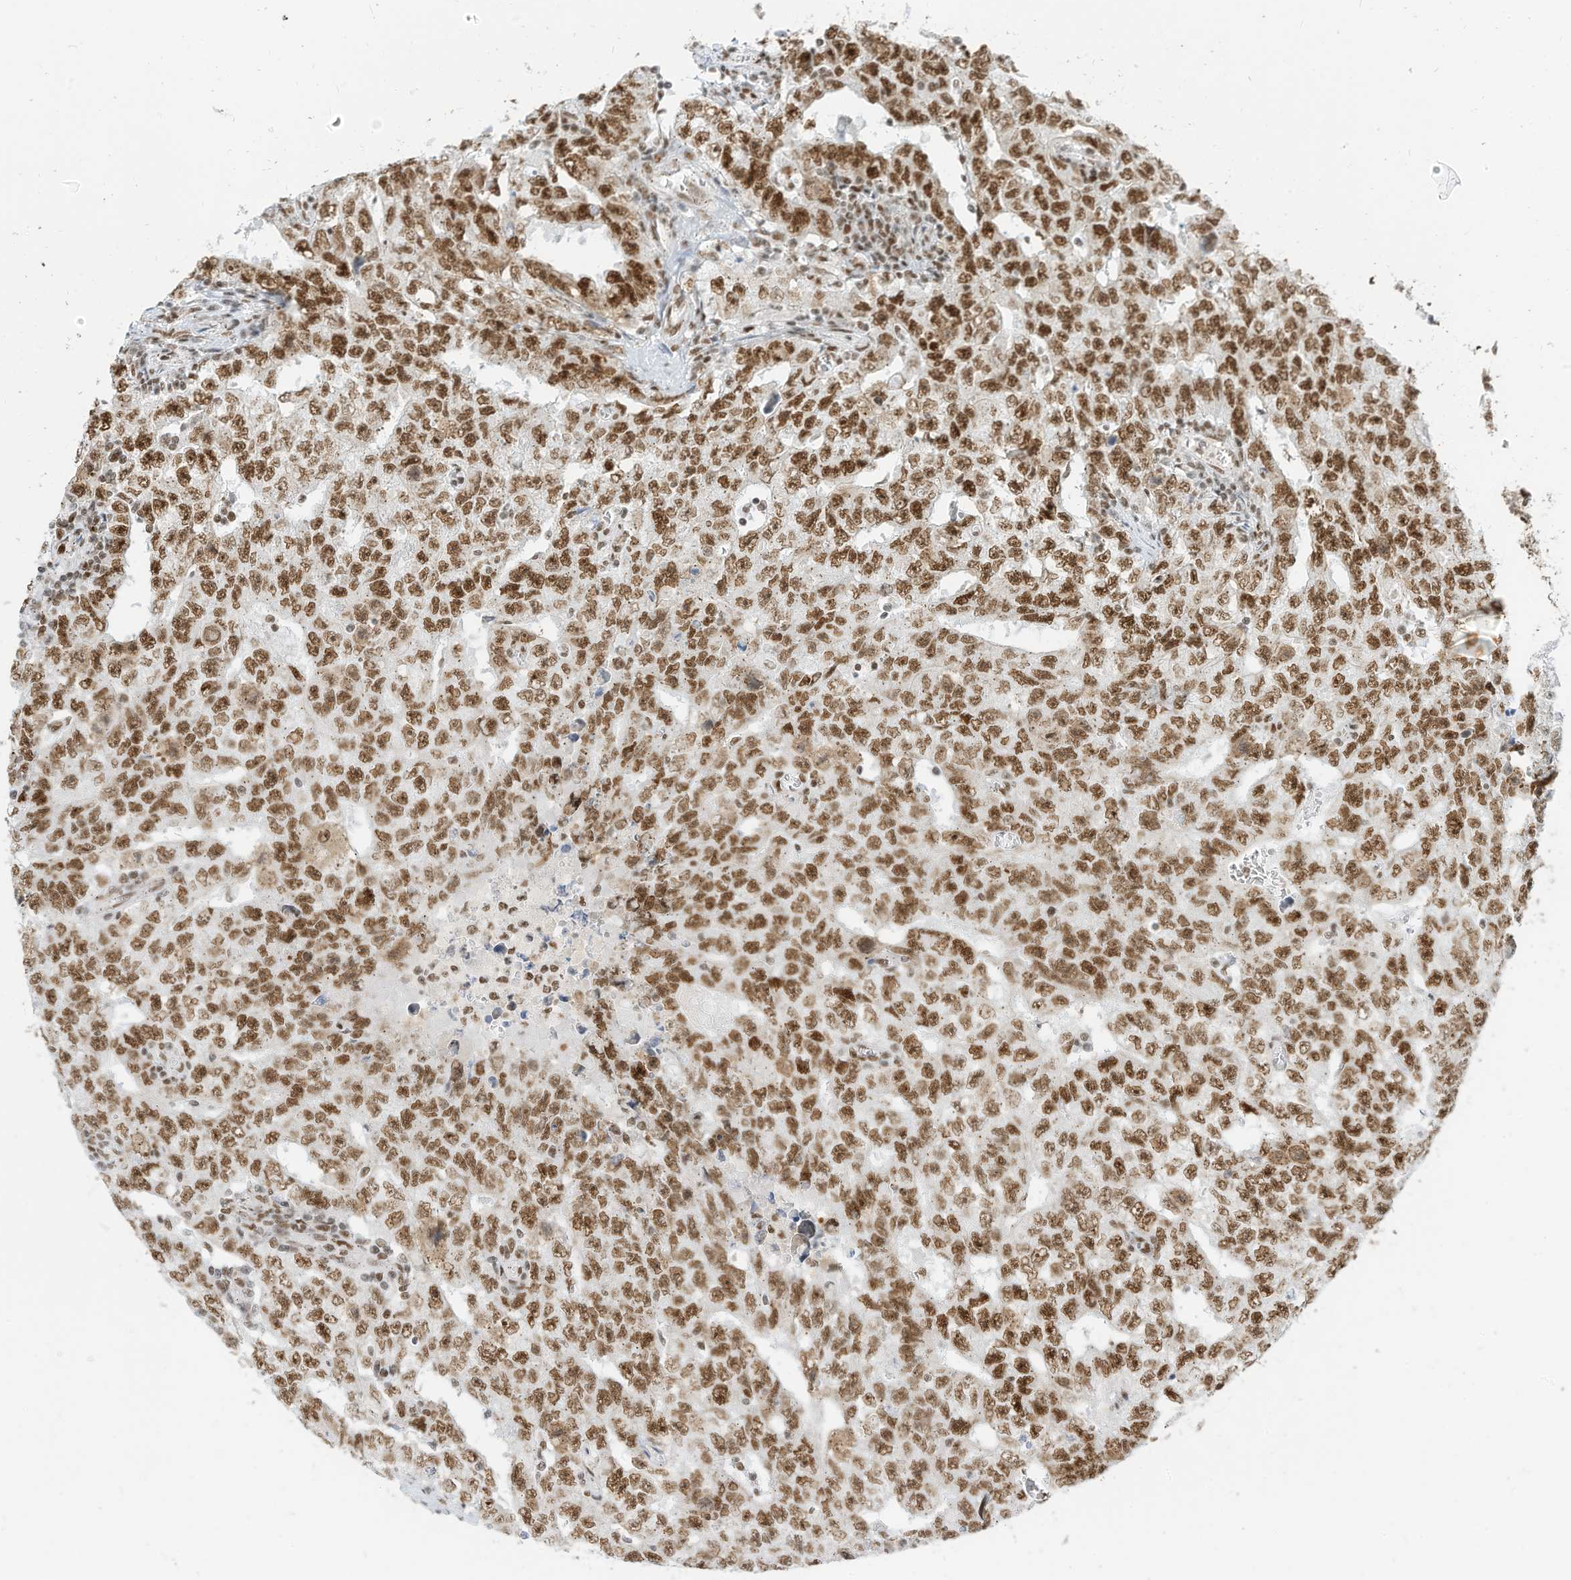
{"staining": {"intensity": "moderate", "quantity": ">75%", "location": "nuclear"}, "tissue": "testis cancer", "cell_type": "Tumor cells", "image_type": "cancer", "snomed": [{"axis": "morphology", "description": "Carcinoma, Embryonal, NOS"}, {"axis": "topography", "description": "Testis"}], "caption": "Immunohistochemical staining of testis embryonal carcinoma displays medium levels of moderate nuclear expression in approximately >75% of tumor cells. (brown staining indicates protein expression, while blue staining denotes nuclei).", "gene": "SMARCA2", "patient": {"sex": "male", "age": 26}}